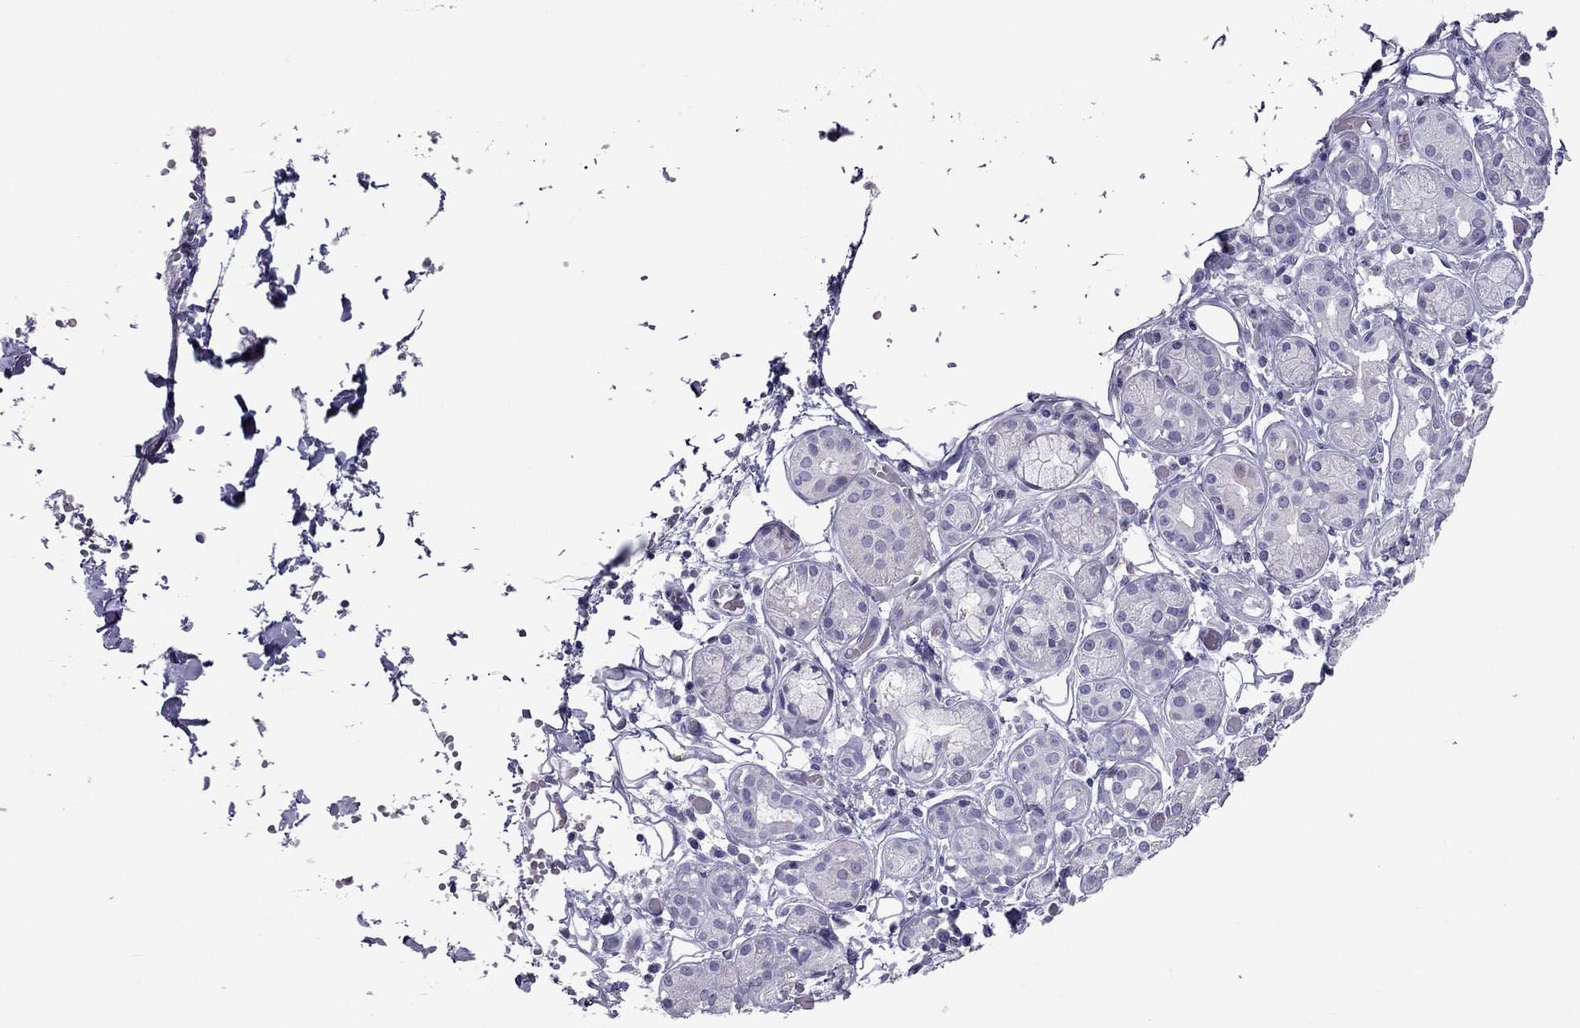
{"staining": {"intensity": "negative", "quantity": "none", "location": "none"}, "tissue": "salivary gland", "cell_type": "Glandular cells", "image_type": "normal", "snomed": [{"axis": "morphology", "description": "Normal tissue, NOS"}, {"axis": "topography", "description": "Salivary gland"}, {"axis": "topography", "description": "Peripheral nerve tissue"}], "caption": "Human salivary gland stained for a protein using IHC shows no expression in glandular cells.", "gene": "RGS8", "patient": {"sex": "male", "age": 71}}